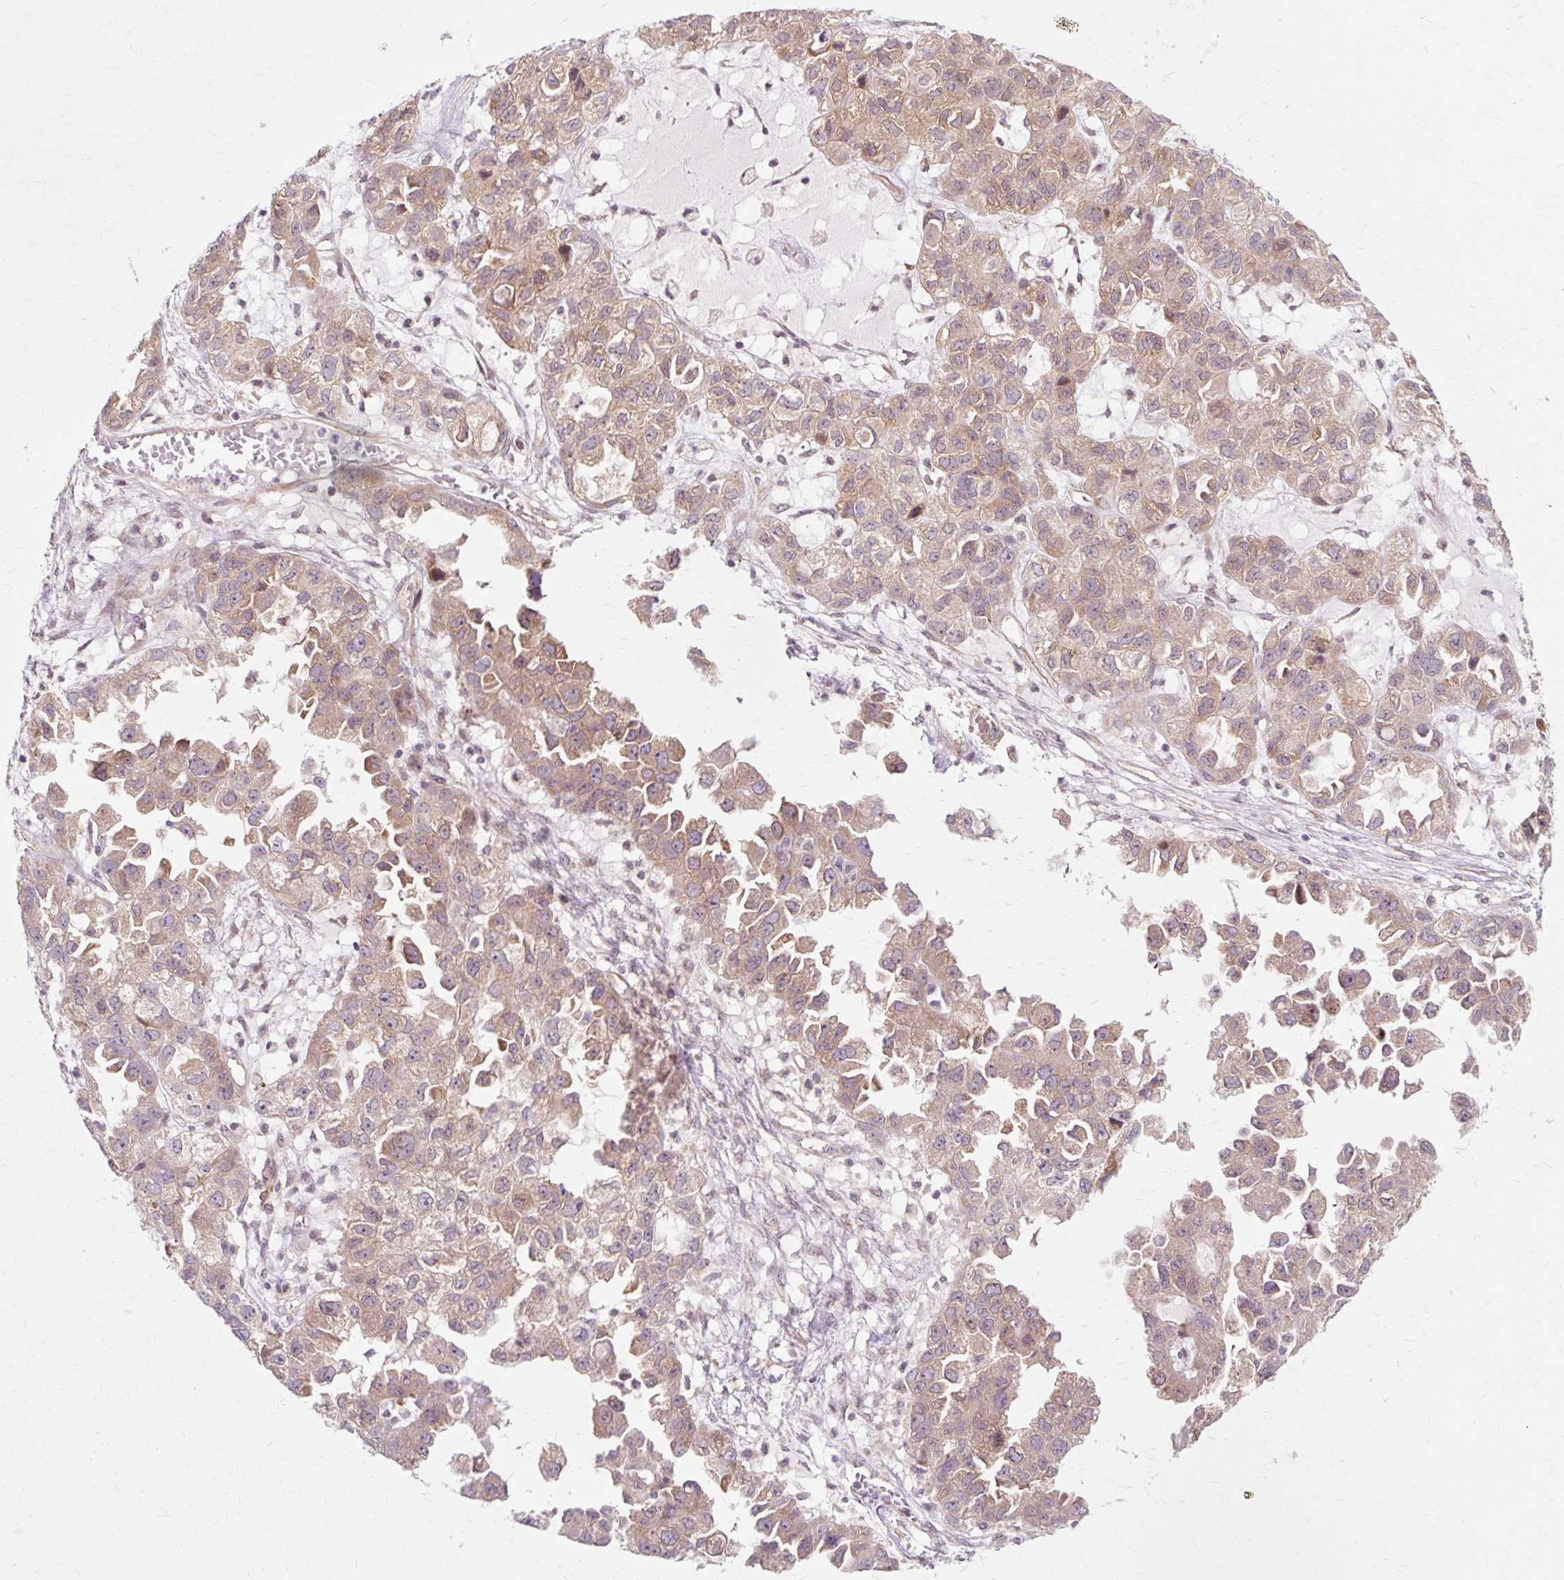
{"staining": {"intensity": "moderate", "quantity": "25%-75%", "location": "cytoplasmic/membranous"}, "tissue": "ovarian cancer", "cell_type": "Tumor cells", "image_type": "cancer", "snomed": [{"axis": "morphology", "description": "Cystadenocarcinoma, serous, NOS"}, {"axis": "topography", "description": "Ovary"}], "caption": "An image of human ovarian cancer stained for a protein reveals moderate cytoplasmic/membranous brown staining in tumor cells.", "gene": "GEMIN2", "patient": {"sex": "female", "age": 84}}